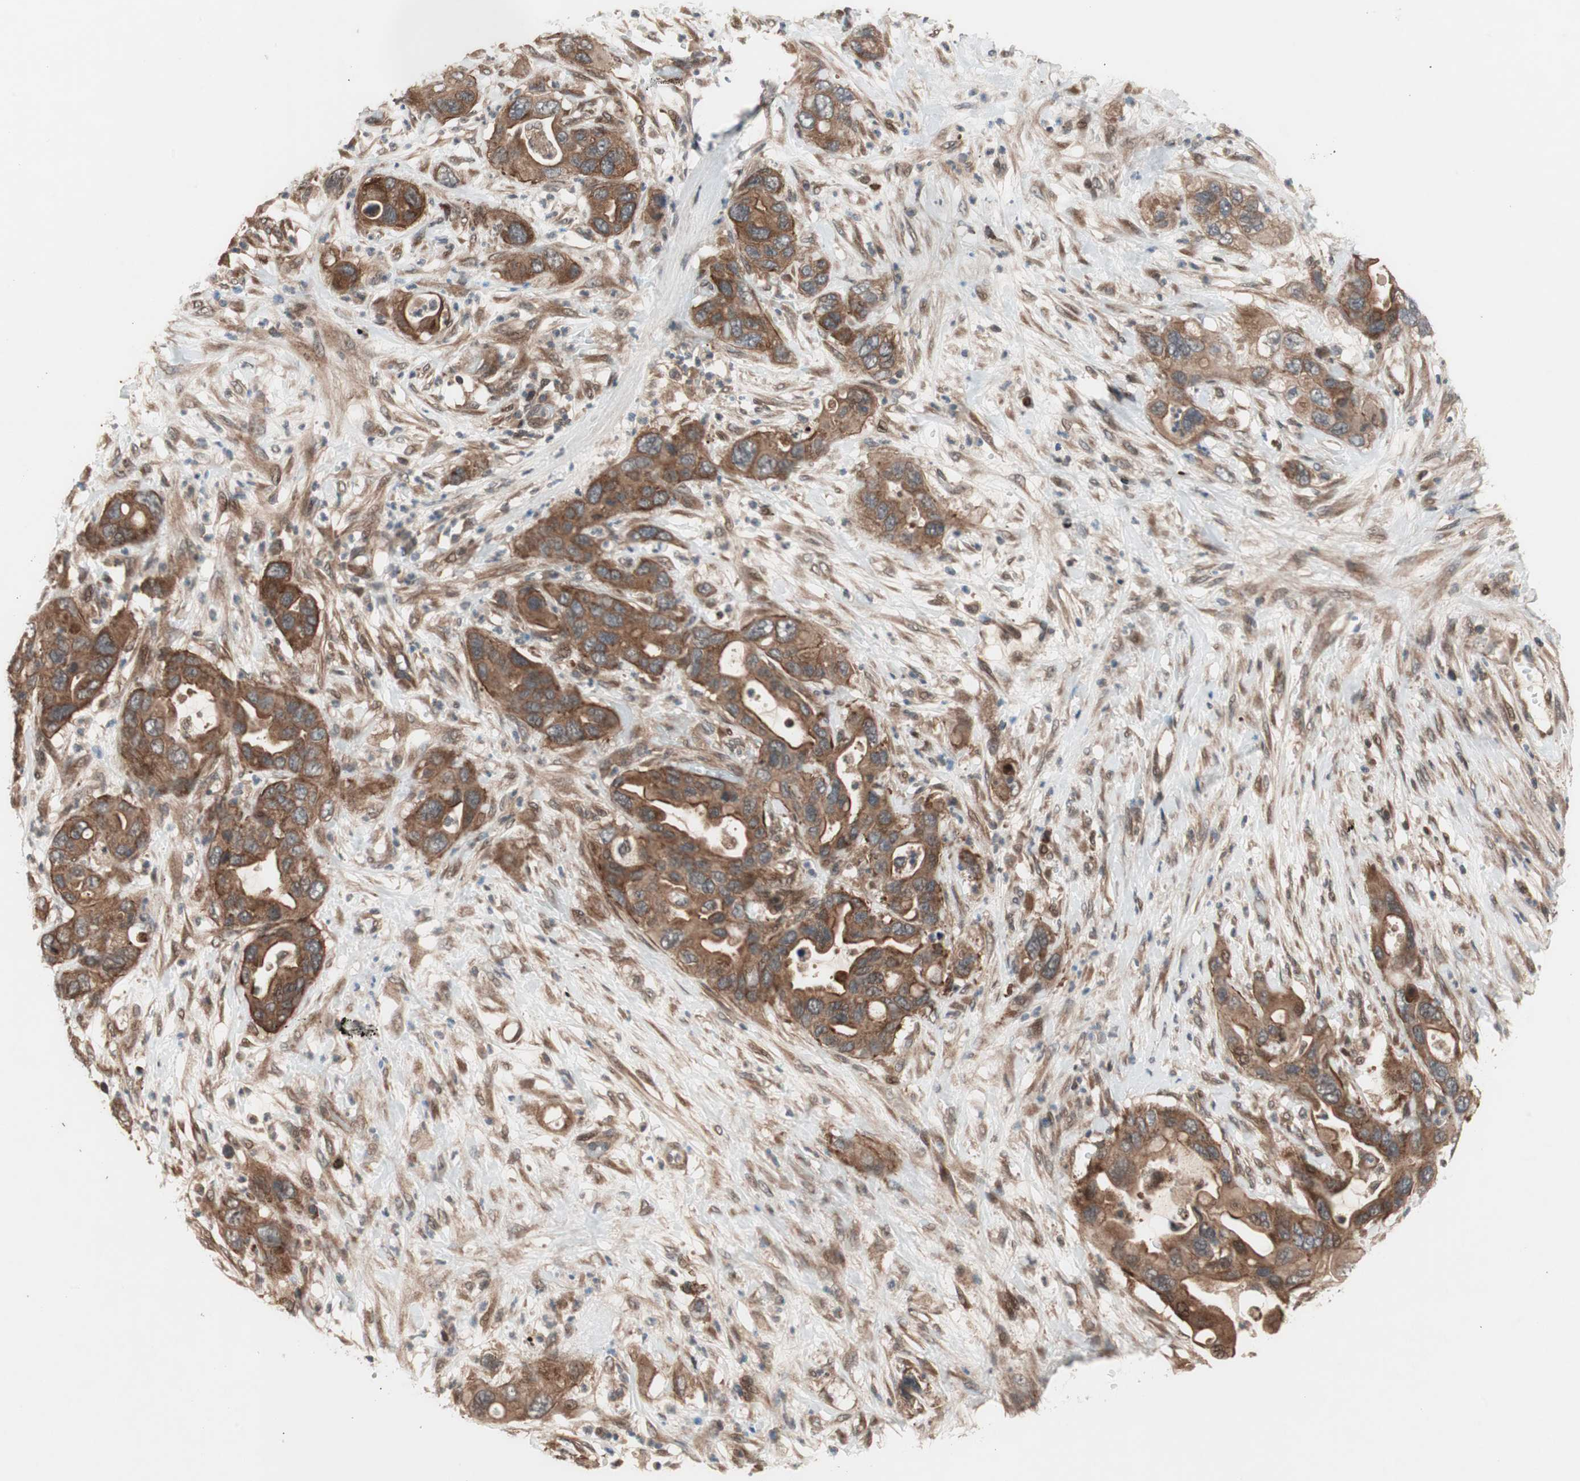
{"staining": {"intensity": "strong", "quantity": ">75%", "location": "cytoplasmic/membranous"}, "tissue": "pancreatic cancer", "cell_type": "Tumor cells", "image_type": "cancer", "snomed": [{"axis": "morphology", "description": "Adenocarcinoma, NOS"}, {"axis": "topography", "description": "Pancreas"}], "caption": "Immunohistochemistry staining of adenocarcinoma (pancreatic), which reveals high levels of strong cytoplasmic/membranous staining in approximately >75% of tumor cells indicating strong cytoplasmic/membranous protein staining. The staining was performed using DAB (3,3'-diaminobenzidine) (brown) for protein detection and nuclei were counterstained in hematoxylin (blue).", "gene": "NF2", "patient": {"sex": "female", "age": 71}}